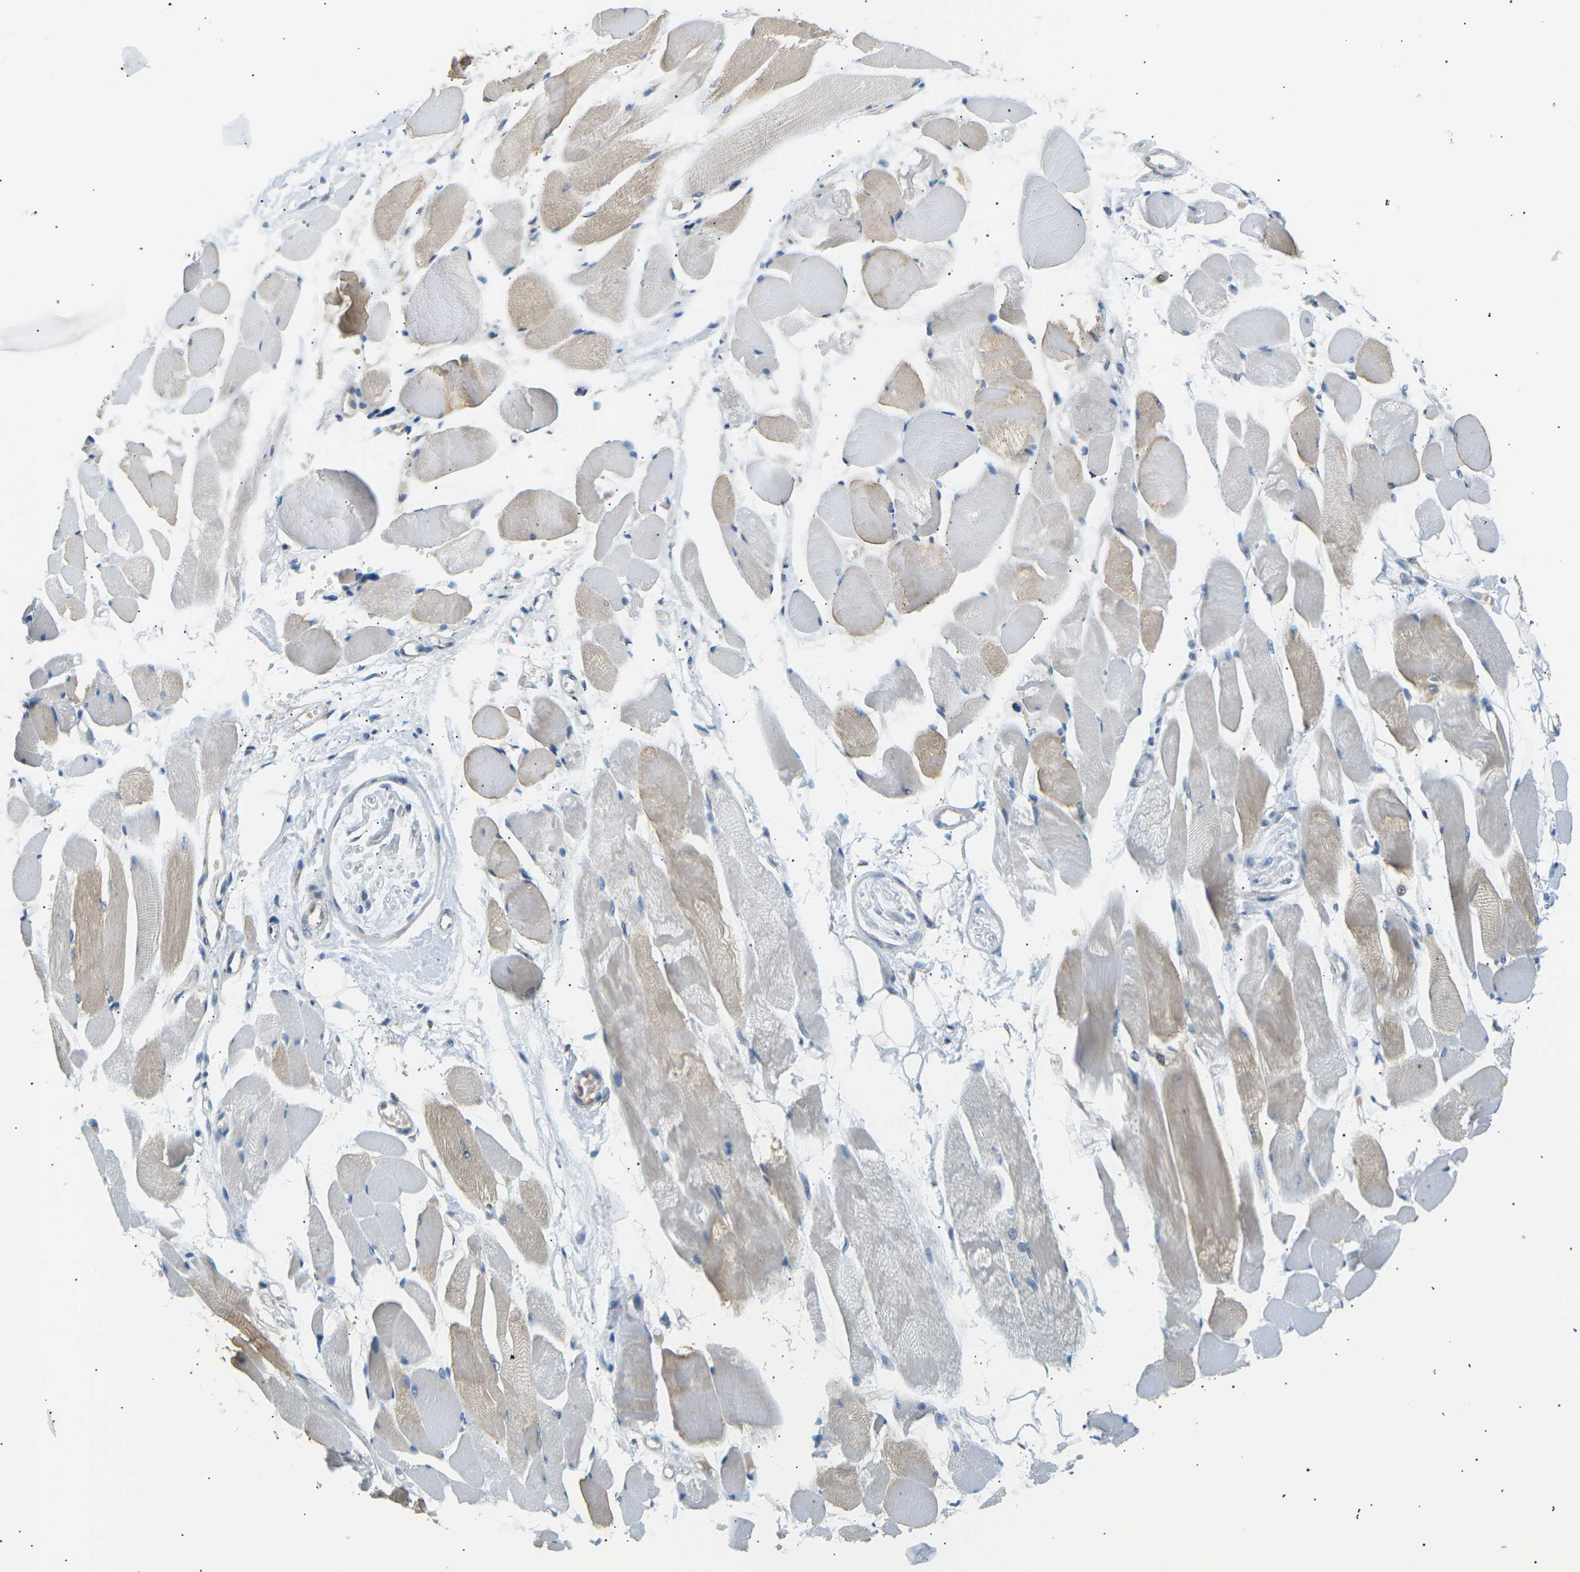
{"staining": {"intensity": "weak", "quantity": "25%-75%", "location": "cytoplasmic/membranous"}, "tissue": "skeletal muscle", "cell_type": "Myocytes", "image_type": "normal", "snomed": [{"axis": "morphology", "description": "Normal tissue, NOS"}, {"axis": "topography", "description": "Skeletal muscle"}, {"axis": "topography", "description": "Peripheral nerve tissue"}], "caption": "The photomicrograph exhibits immunohistochemical staining of normal skeletal muscle. There is weak cytoplasmic/membranous positivity is appreciated in about 25%-75% of myocytes. Using DAB (brown) and hematoxylin (blue) stains, captured at high magnification using brightfield microscopy.", "gene": "TBC1D8", "patient": {"sex": "female", "age": 84}}